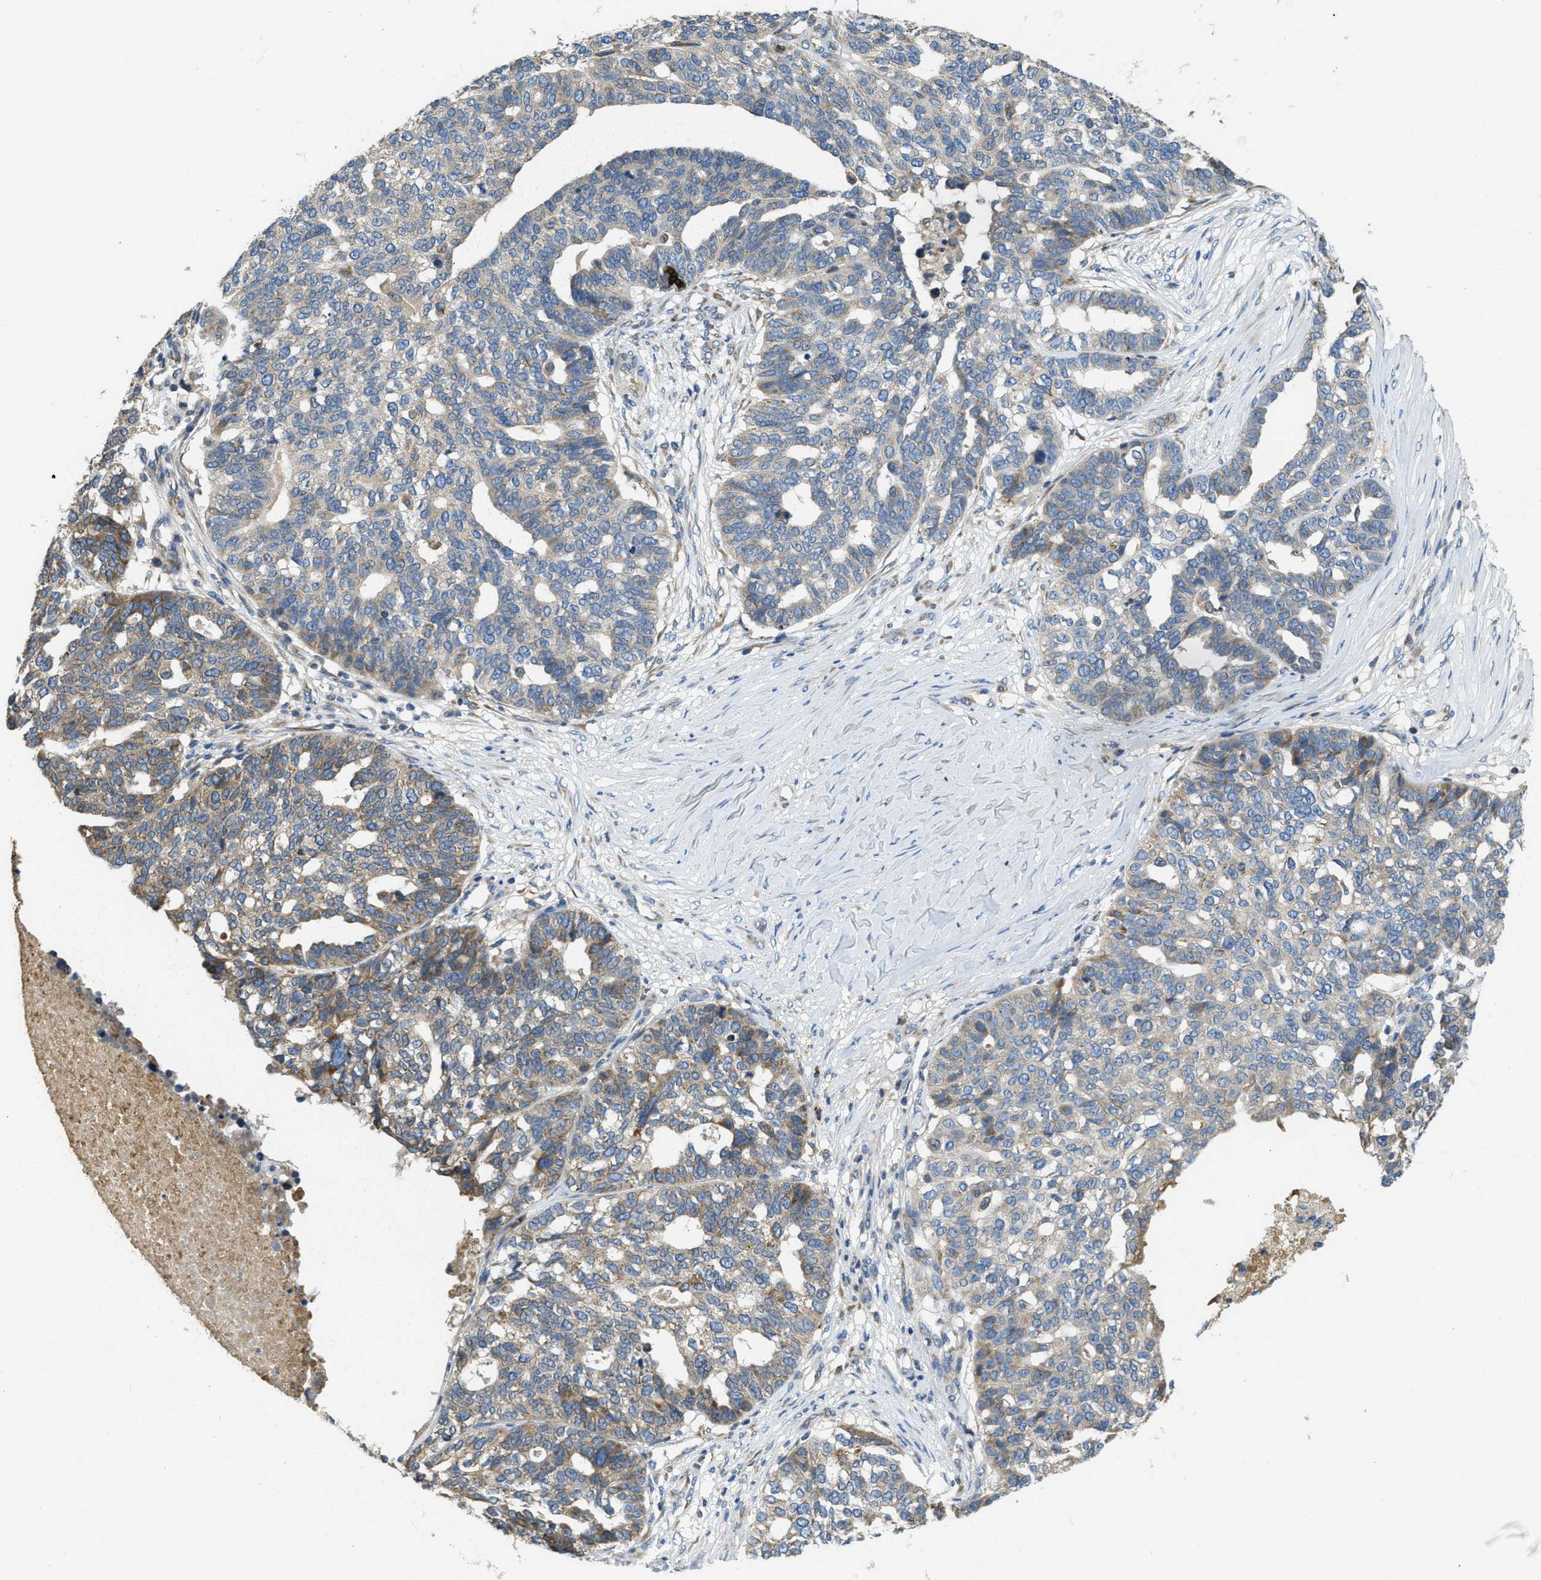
{"staining": {"intensity": "weak", "quantity": "<25%", "location": "cytoplasmic/membranous"}, "tissue": "ovarian cancer", "cell_type": "Tumor cells", "image_type": "cancer", "snomed": [{"axis": "morphology", "description": "Cystadenocarcinoma, serous, NOS"}, {"axis": "topography", "description": "Ovary"}], "caption": "There is no significant positivity in tumor cells of serous cystadenocarcinoma (ovarian). (Stains: DAB (3,3'-diaminobenzidine) immunohistochemistry (IHC) with hematoxylin counter stain, Microscopy: brightfield microscopy at high magnification).", "gene": "SSR1", "patient": {"sex": "female", "age": 59}}